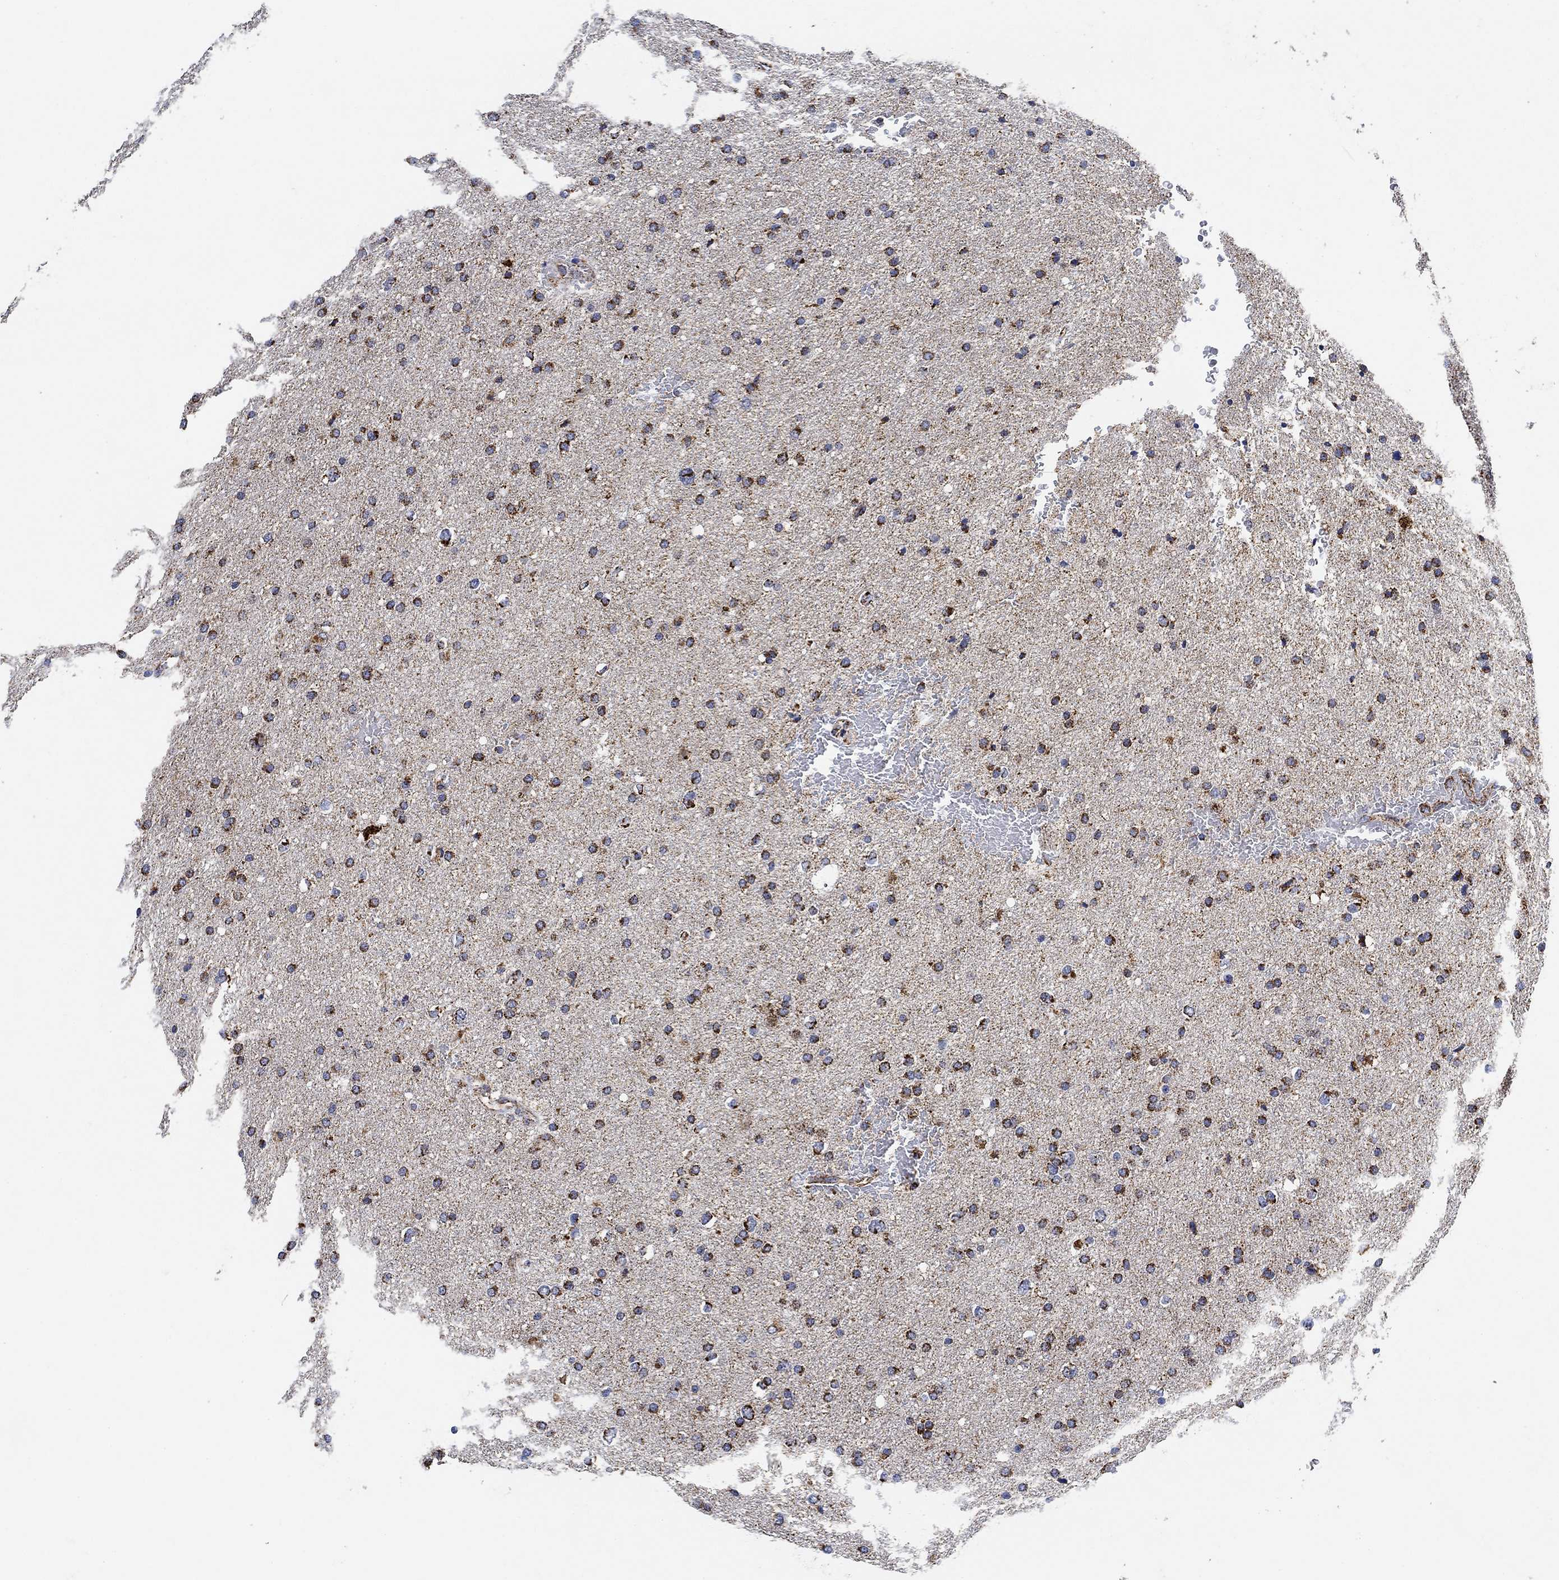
{"staining": {"intensity": "strong", "quantity": "25%-75%", "location": "cytoplasmic/membranous"}, "tissue": "glioma", "cell_type": "Tumor cells", "image_type": "cancer", "snomed": [{"axis": "morphology", "description": "Glioma, malignant, Low grade"}, {"axis": "topography", "description": "Brain"}], "caption": "Low-grade glioma (malignant) stained for a protein (brown) displays strong cytoplasmic/membranous positive positivity in about 25%-75% of tumor cells.", "gene": "NDUFS3", "patient": {"sex": "female", "age": 37}}